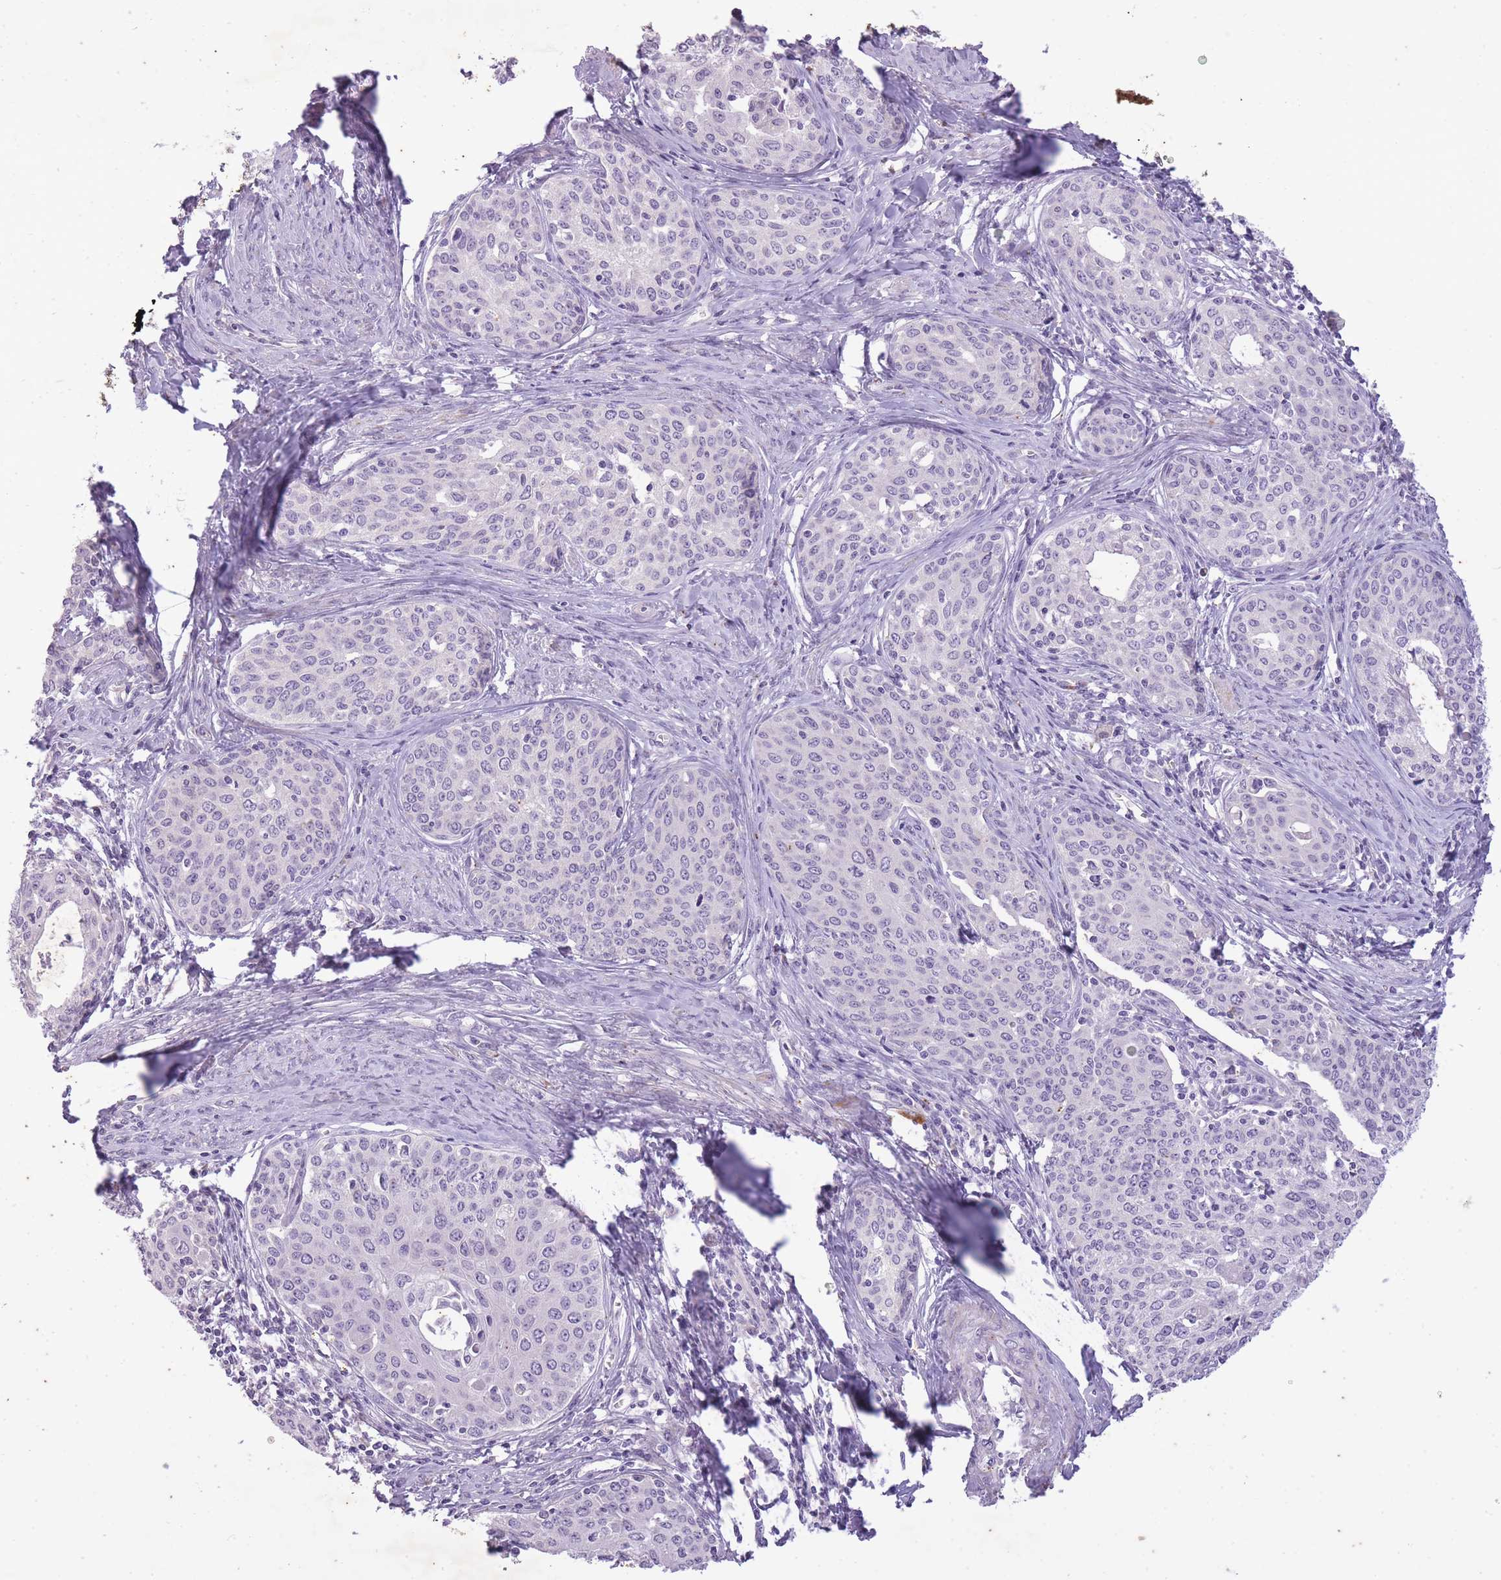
{"staining": {"intensity": "negative", "quantity": "none", "location": "none"}, "tissue": "cervical cancer", "cell_type": "Tumor cells", "image_type": "cancer", "snomed": [{"axis": "morphology", "description": "Squamous cell carcinoma, NOS"}, {"axis": "morphology", "description": "Adenocarcinoma, NOS"}, {"axis": "topography", "description": "Cervix"}], "caption": "The IHC image has no significant positivity in tumor cells of cervical cancer tissue.", "gene": "CNTNAP3", "patient": {"sex": "female", "age": 52}}